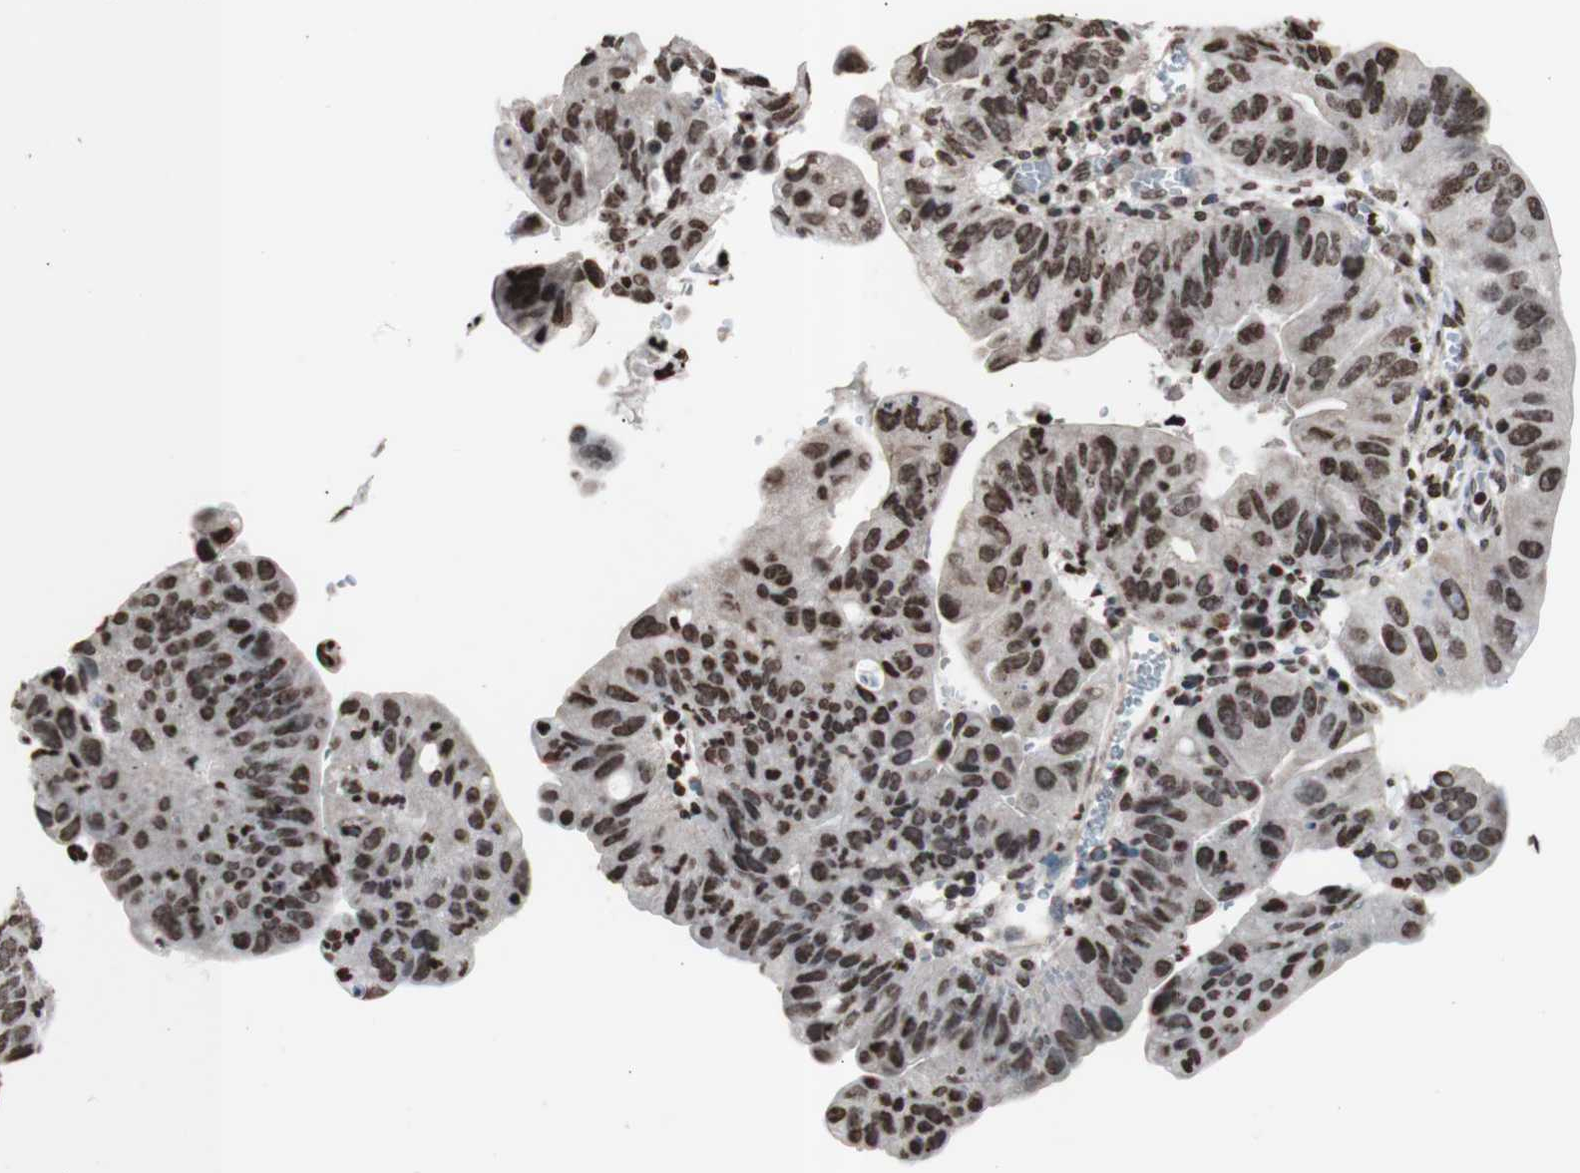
{"staining": {"intensity": "weak", "quantity": "<25%", "location": "nuclear"}, "tissue": "stomach cancer", "cell_type": "Tumor cells", "image_type": "cancer", "snomed": [{"axis": "morphology", "description": "Adenocarcinoma, NOS"}, {"axis": "topography", "description": "Stomach"}], "caption": "Immunohistochemistry (IHC) histopathology image of human stomach adenocarcinoma stained for a protein (brown), which exhibits no positivity in tumor cells.", "gene": "SNAI2", "patient": {"sex": "male", "age": 59}}